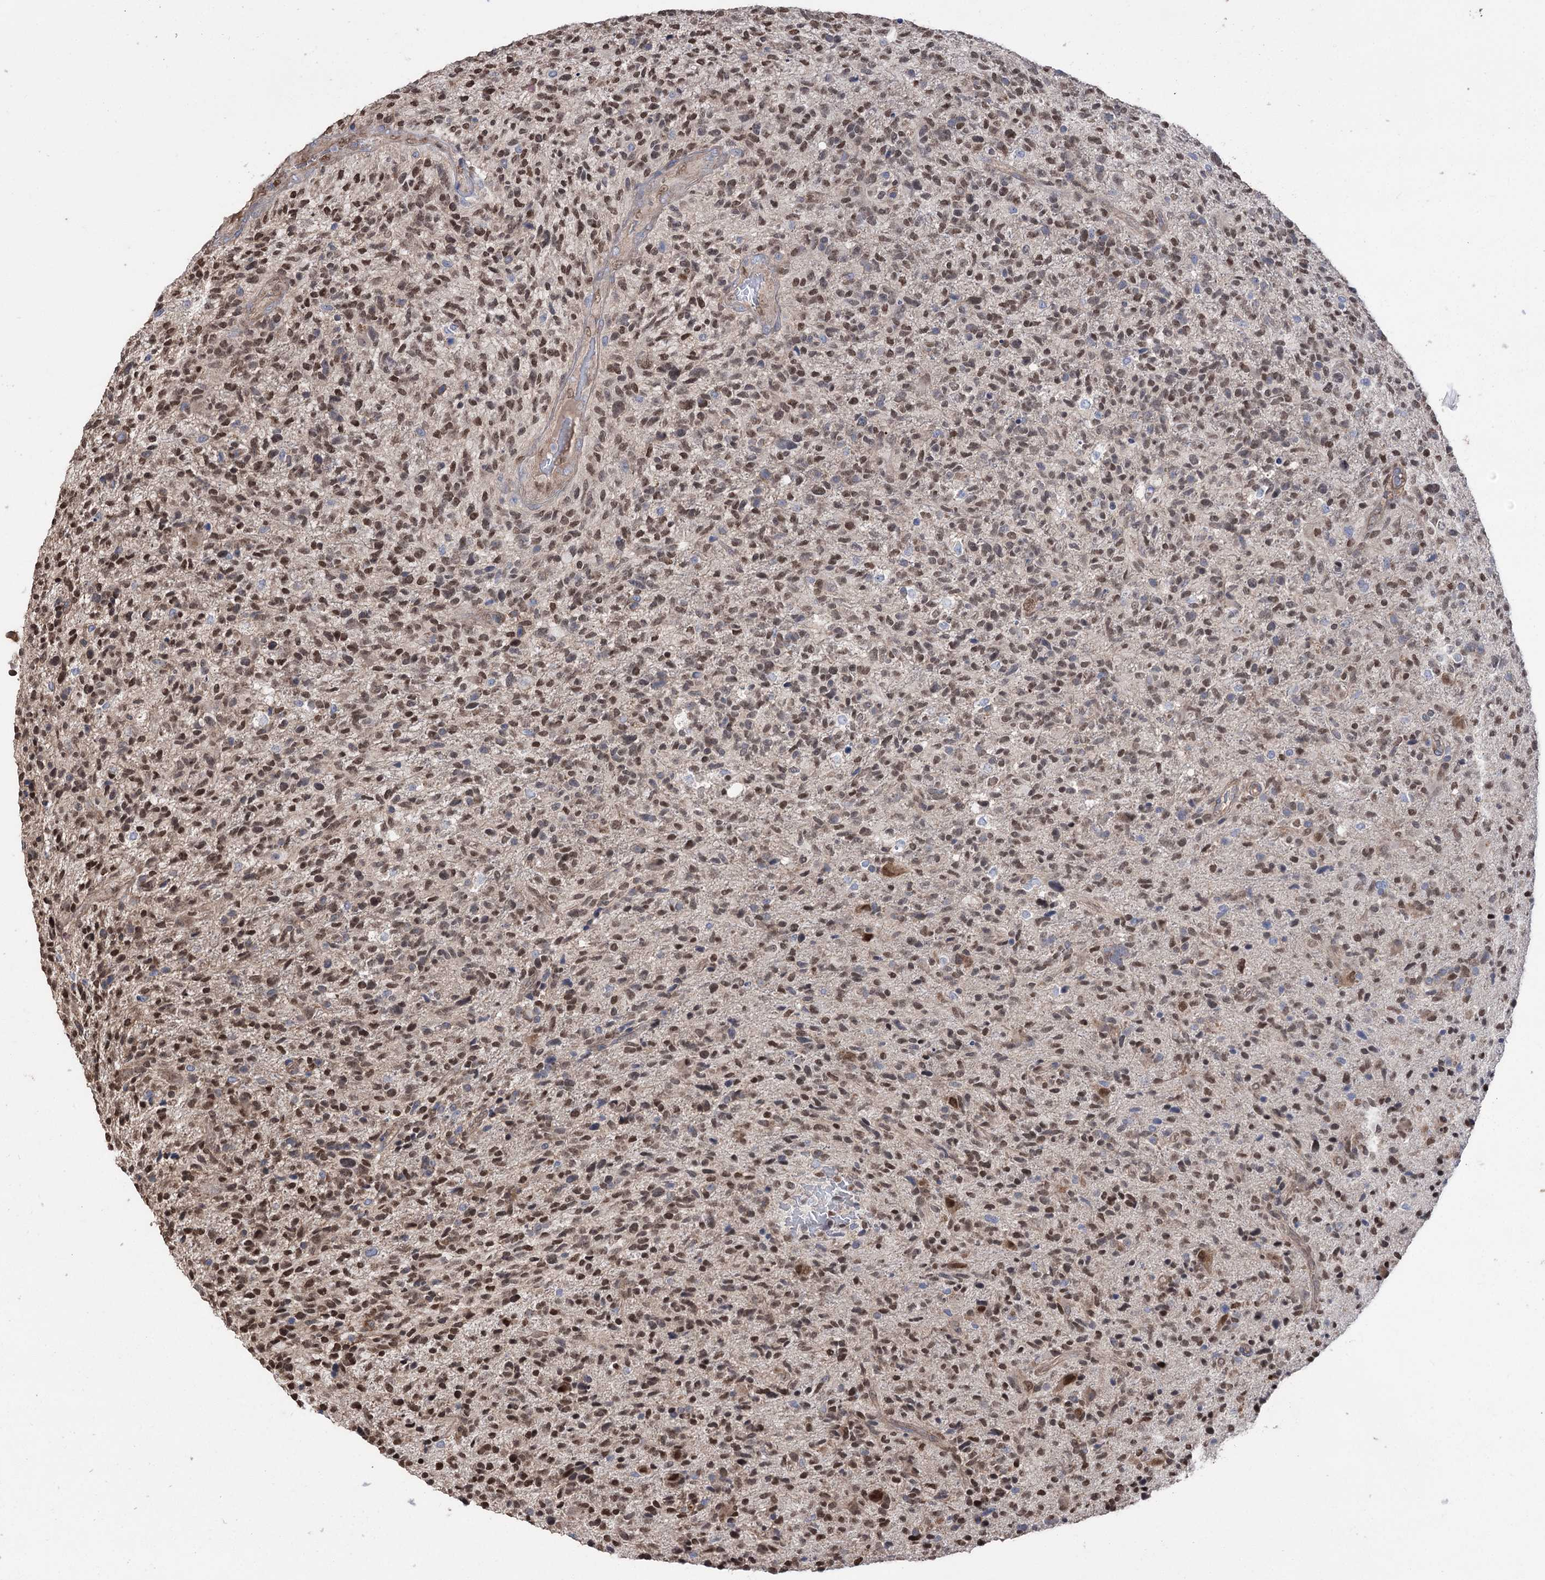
{"staining": {"intensity": "moderate", "quantity": ">75%", "location": "nuclear"}, "tissue": "glioma", "cell_type": "Tumor cells", "image_type": "cancer", "snomed": [{"axis": "morphology", "description": "Glioma, malignant, High grade"}, {"axis": "topography", "description": "Brain"}], "caption": "Malignant glioma (high-grade) stained with a protein marker demonstrates moderate staining in tumor cells.", "gene": "FAM13B", "patient": {"sex": "male", "age": 72}}